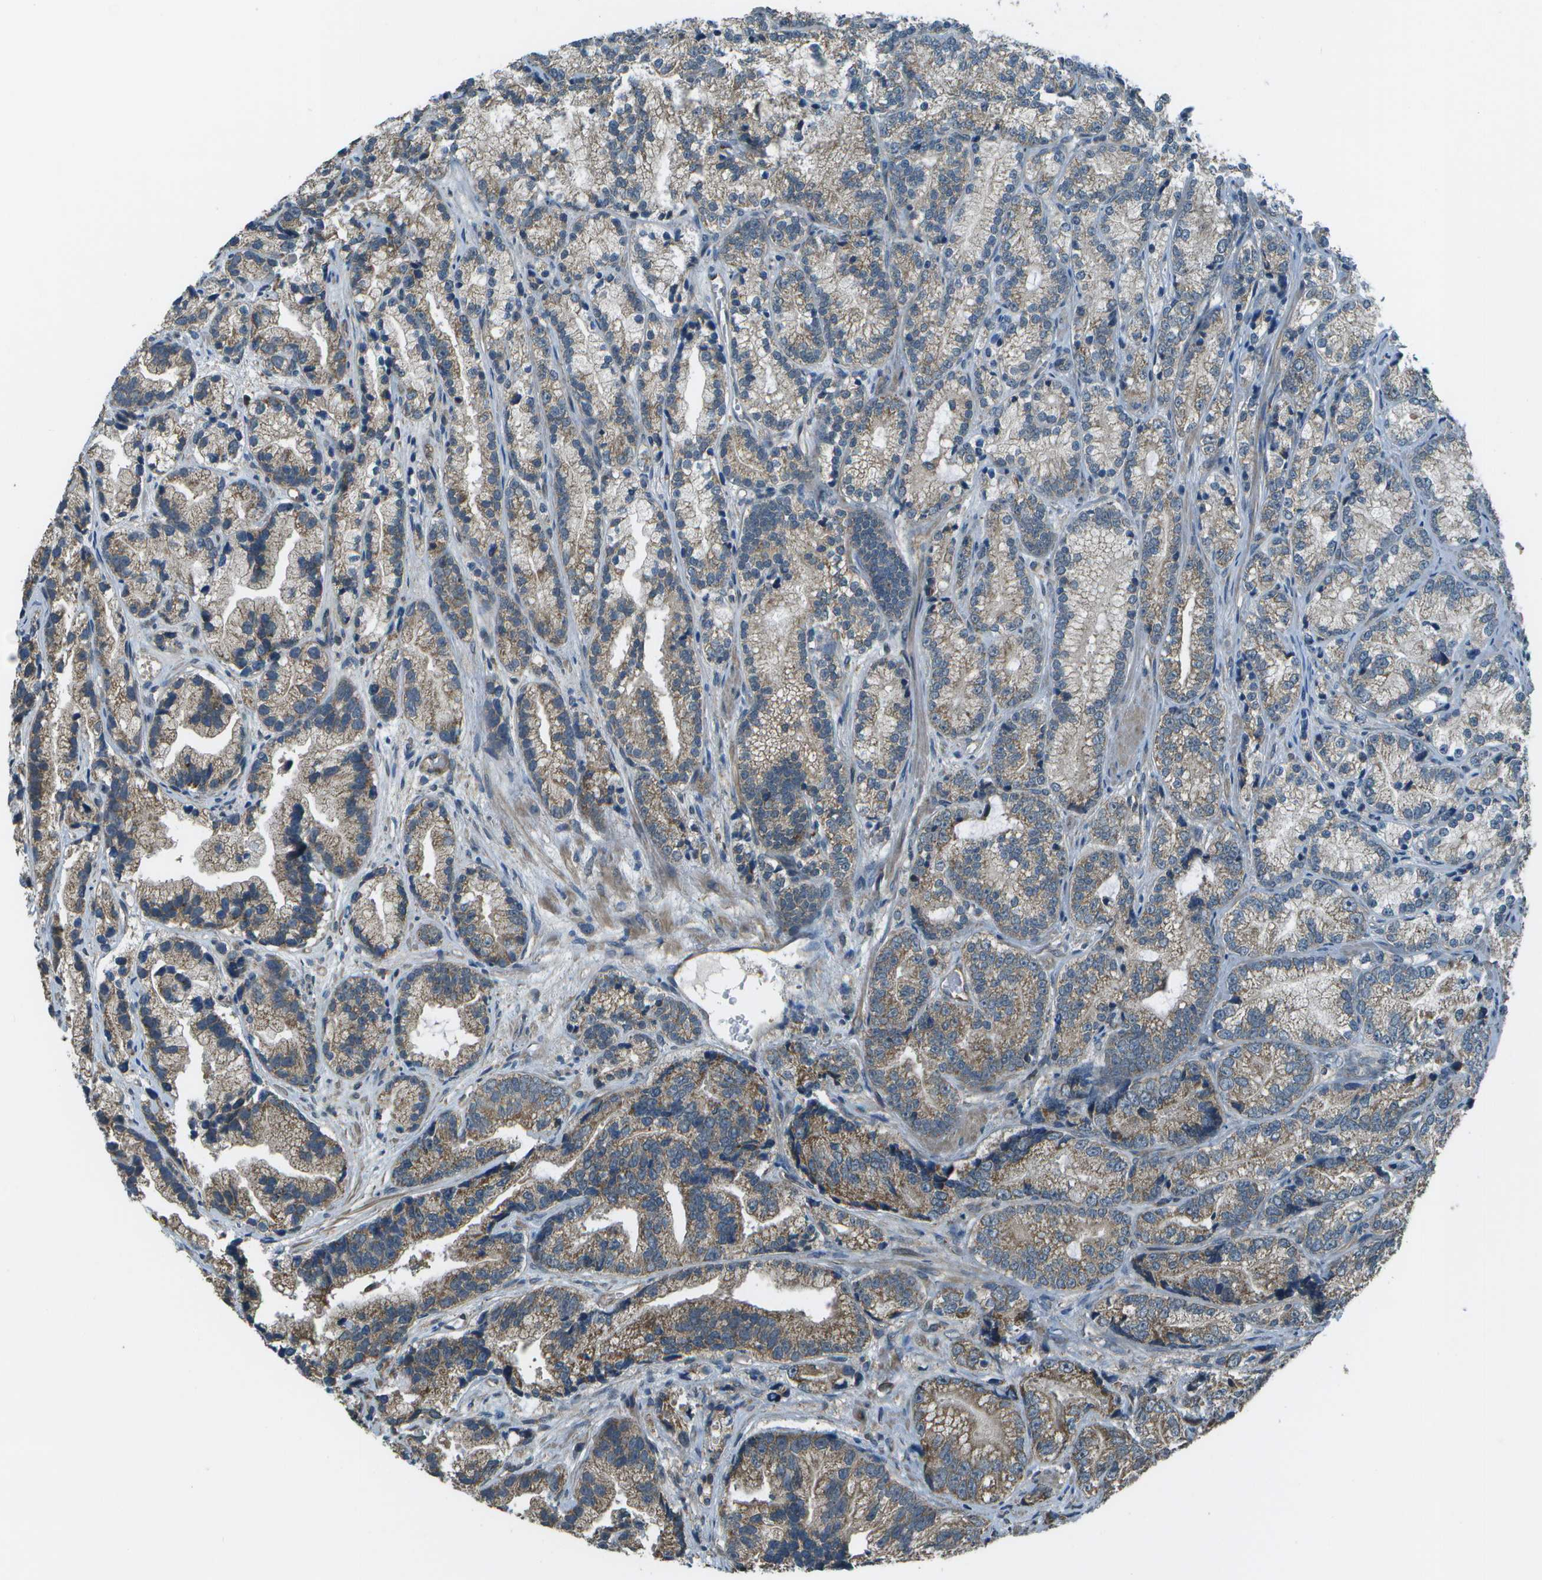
{"staining": {"intensity": "moderate", "quantity": "25%-75%", "location": "cytoplasmic/membranous"}, "tissue": "prostate cancer", "cell_type": "Tumor cells", "image_type": "cancer", "snomed": [{"axis": "morphology", "description": "Adenocarcinoma, Low grade"}, {"axis": "topography", "description": "Prostate"}], "caption": "IHC histopathology image of neoplastic tissue: human prostate cancer stained using immunohistochemistry exhibits medium levels of moderate protein expression localized specifically in the cytoplasmic/membranous of tumor cells, appearing as a cytoplasmic/membranous brown color.", "gene": "PLPBP", "patient": {"sex": "male", "age": 89}}